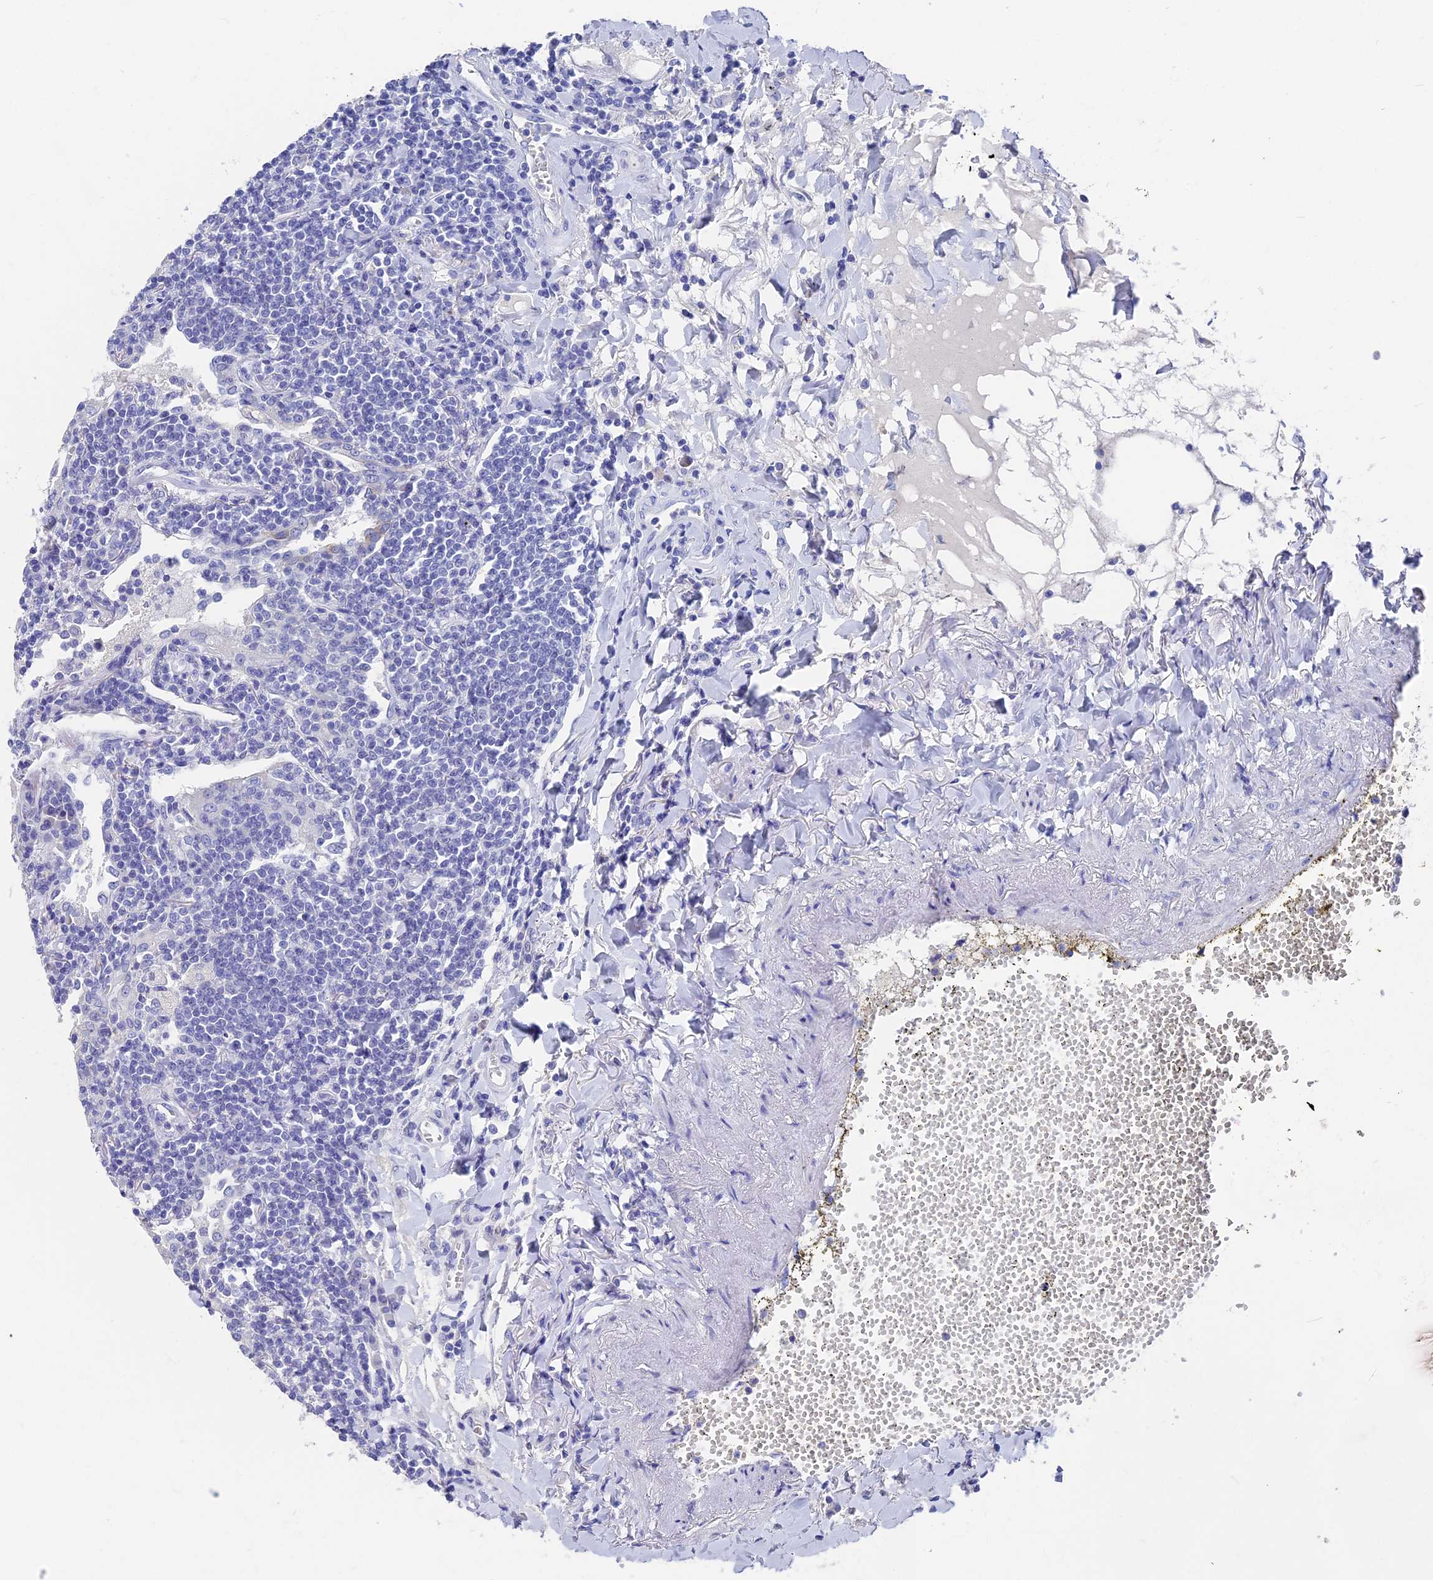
{"staining": {"intensity": "negative", "quantity": "none", "location": "none"}, "tissue": "lymphoma", "cell_type": "Tumor cells", "image_type": "cancer", "snomed": [{"axis": "morphology", "description": "Malignant lymphoma, non-Hodgkin's type, Low grade"}, {"axis": "topography", "description": "Lung"}], "caption": "This photomicrograph is of malignant lymphoma, non-Hodgkin's type (low-grade) stained with immunohistochemistry to label a protein in brown with the nuclei are counter-stained blue. There is no staining in tumor cells.", "gene": "VPS33B", "patient": {"sex": "female", "age": 71}}